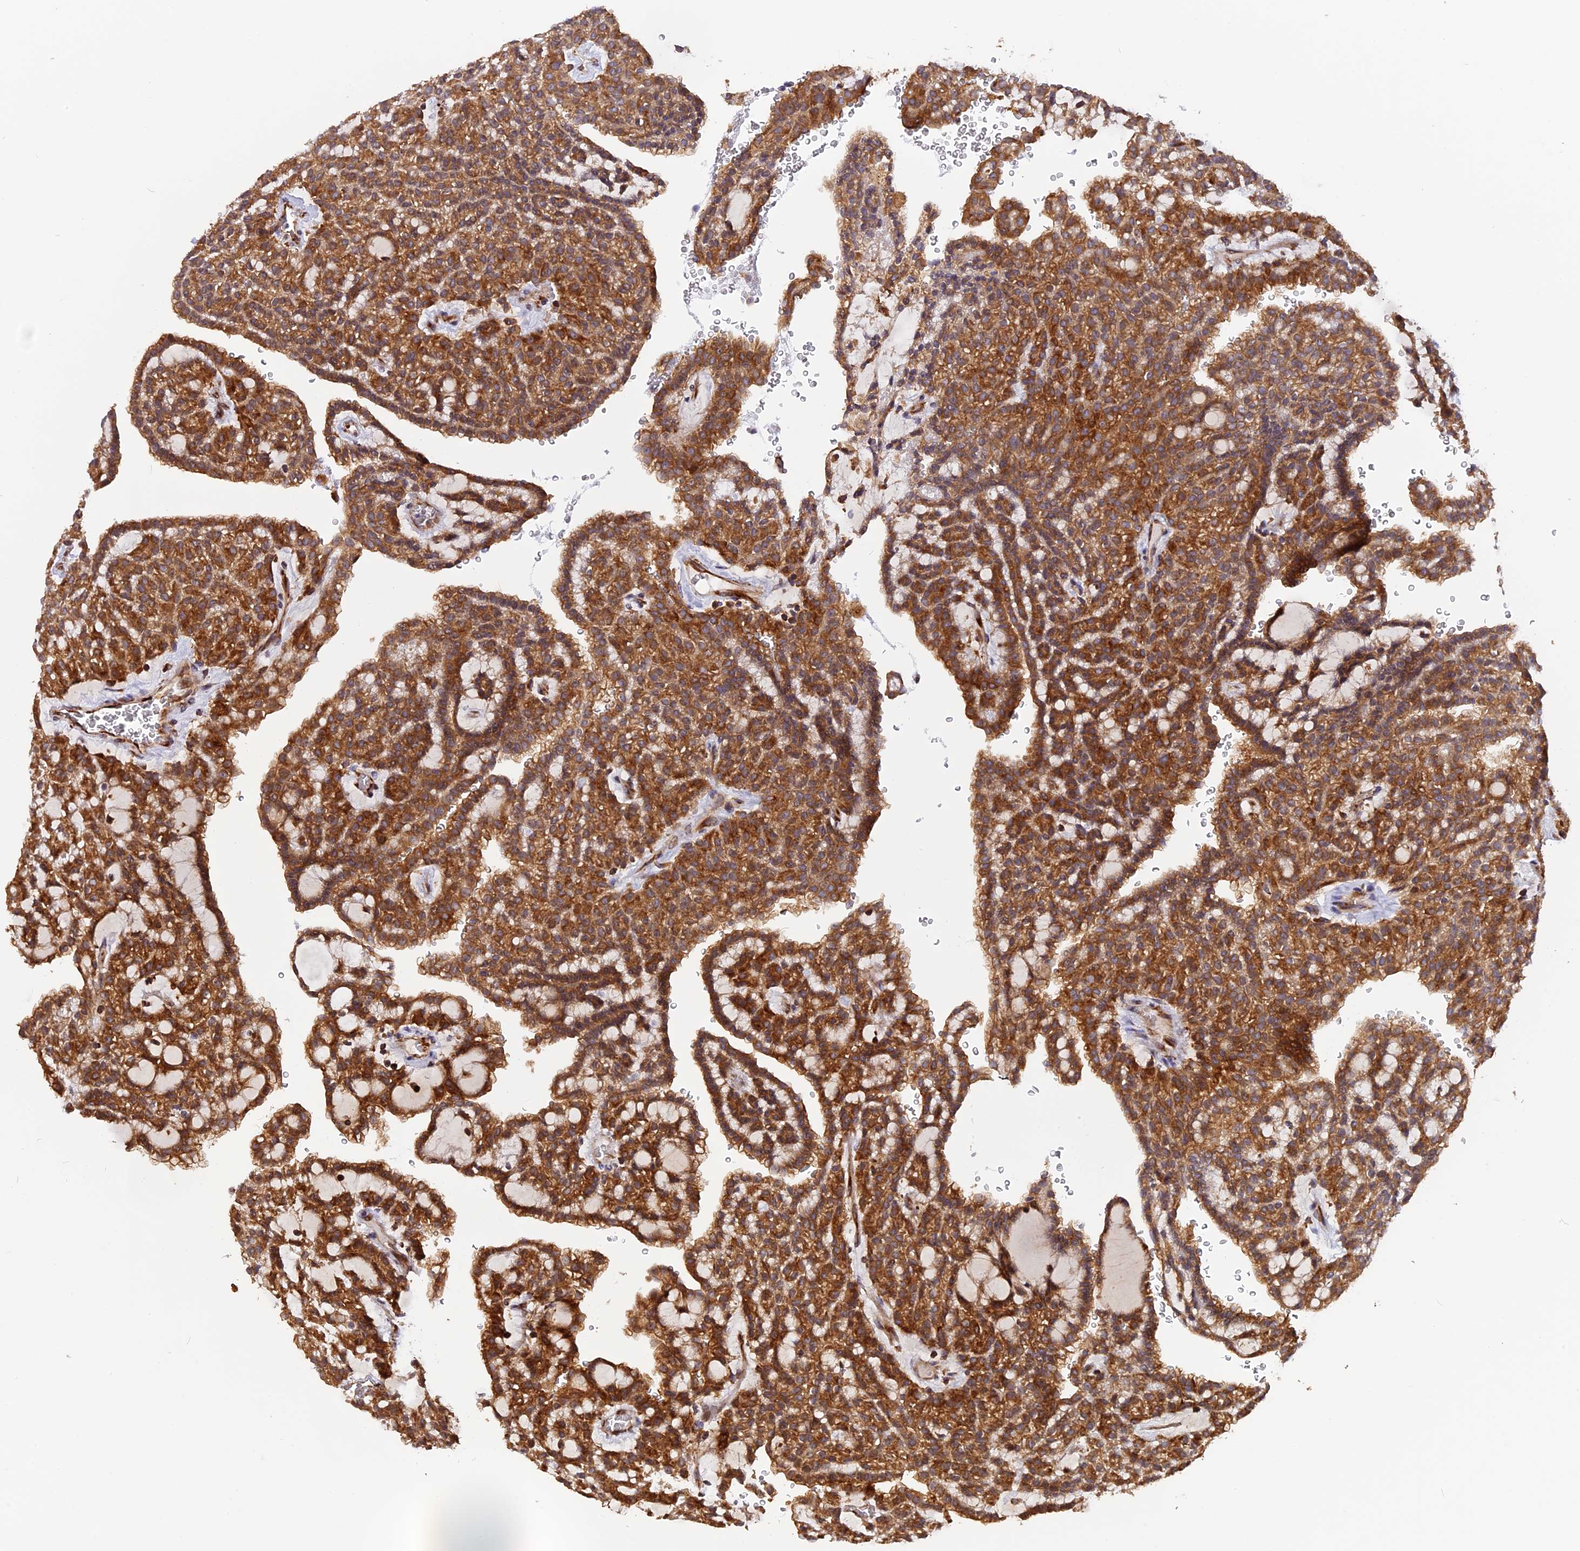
{"staining": {"intensity": "strong", "quantity": ">75%", "location": "cytoplasmic/membranous"}, "tissue": "renal cancer", "cell_type": "Tumor cells", "image_type": "cancer", "snomed": [{"axis": "morphology", "description": "Adenocarcinoma, NOS"}, {"axis": "topography", "description": "Kidney"}], "caption": "Protein staining demonstrates strong cytoplasmic/membranous positivity in approximately >75% of tumor cells in renal cancer.", "gene": "GNPTAB", "patient": {"sex": "male", "age": 63}}